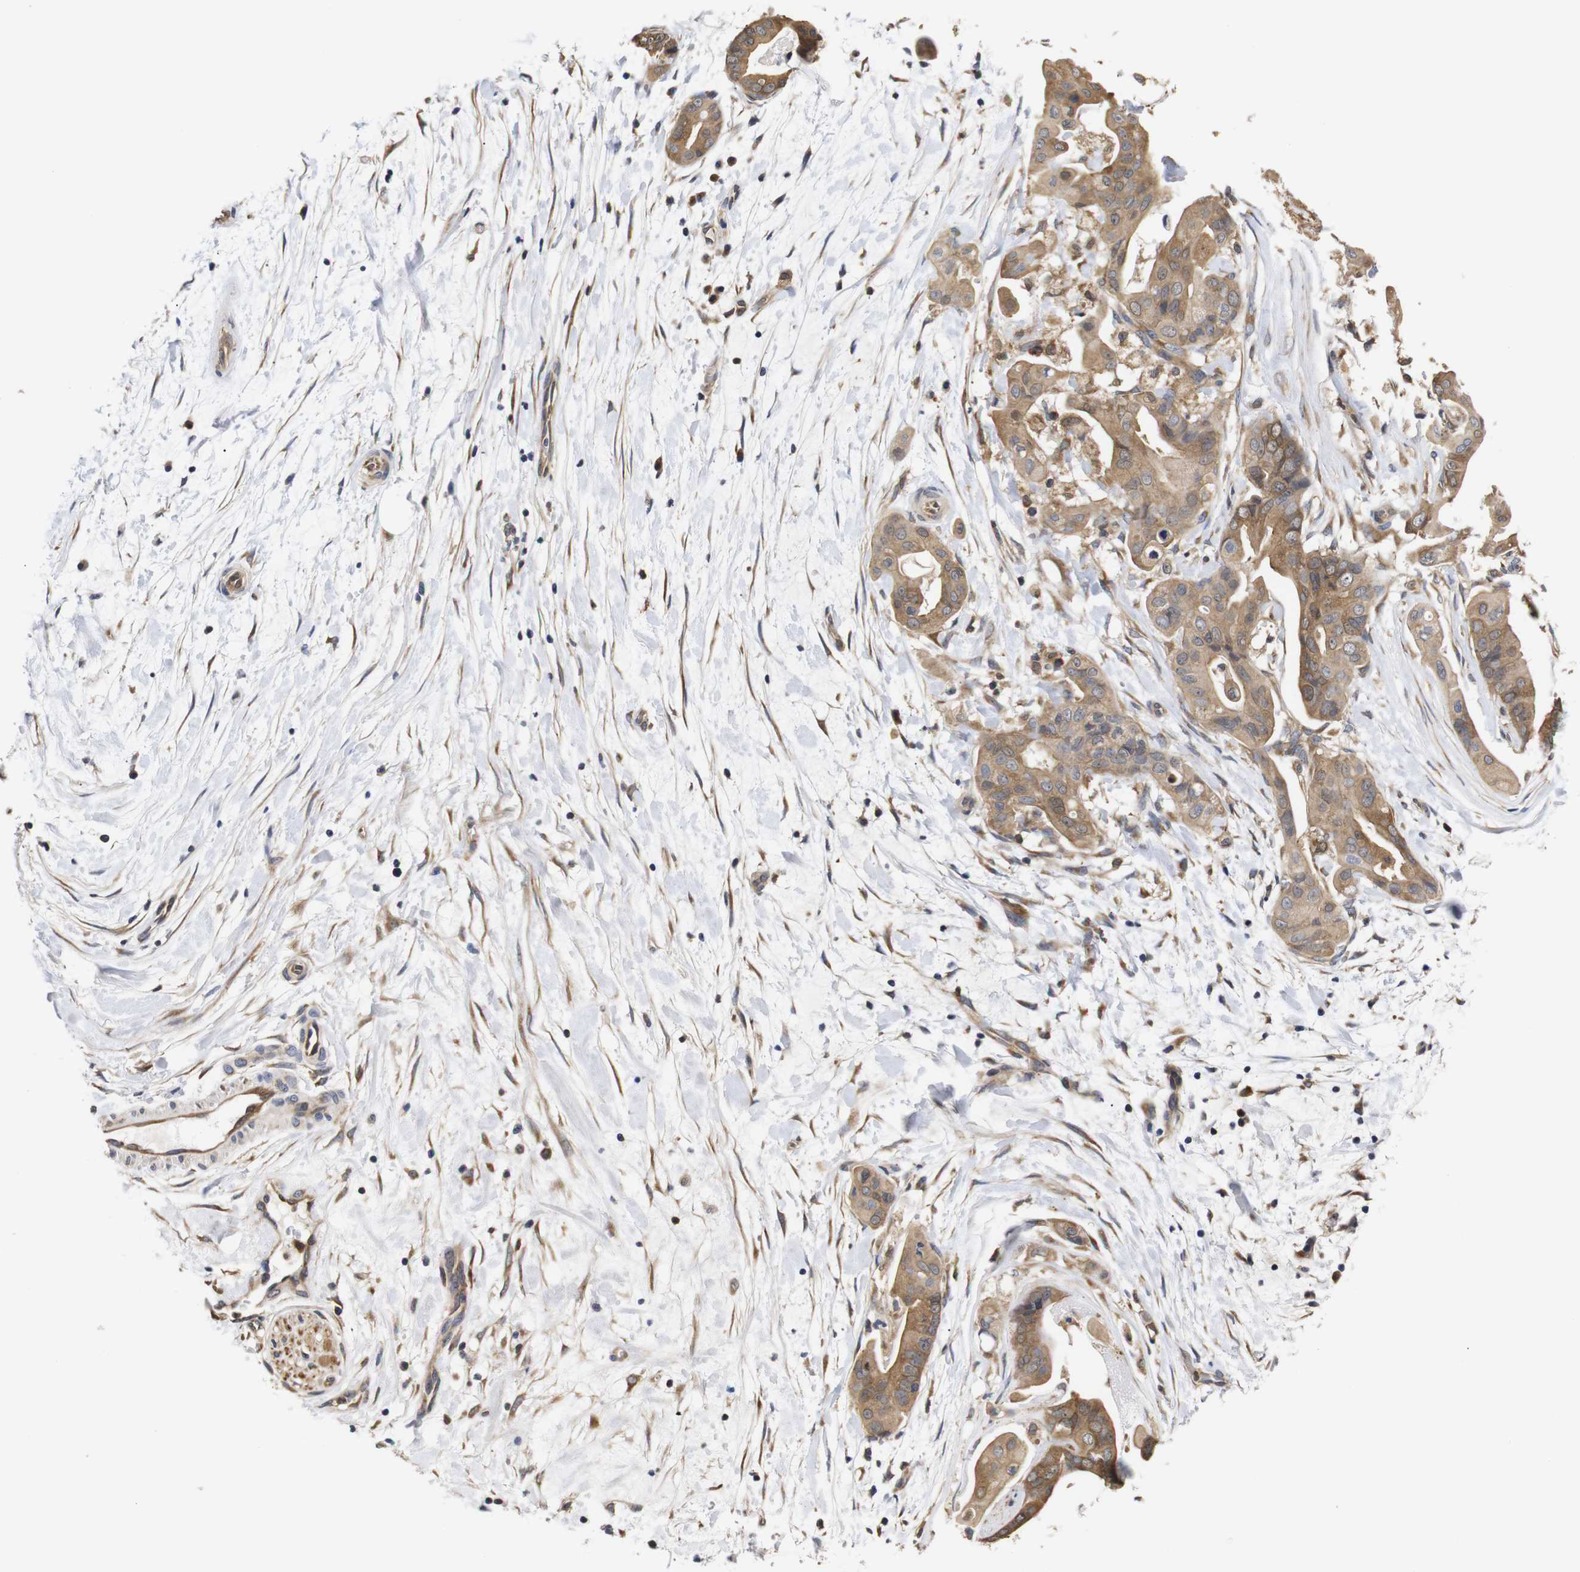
{"staining": {"intensity": "moderate", "quantity": ">75%", "location": "cytoplasmic/membranous"}, "tissue": "pancreatic cancer", "cell_type": "Tumor cells", "image_type": "cancer", "snomed": [{"axis": "morphology", "description": "Adenocarcinoma, NOS"}, {"axis": "topography", "description": "Pancreas"}], "caption": "A medium amount of moderate cytoplasmic/membranous positivity is appreciated in approximately >75% of tumor cells in pancreatic cancer tissue.", "gene": "LRRCC1", "patient": {"sex": "female", "age": 75}}